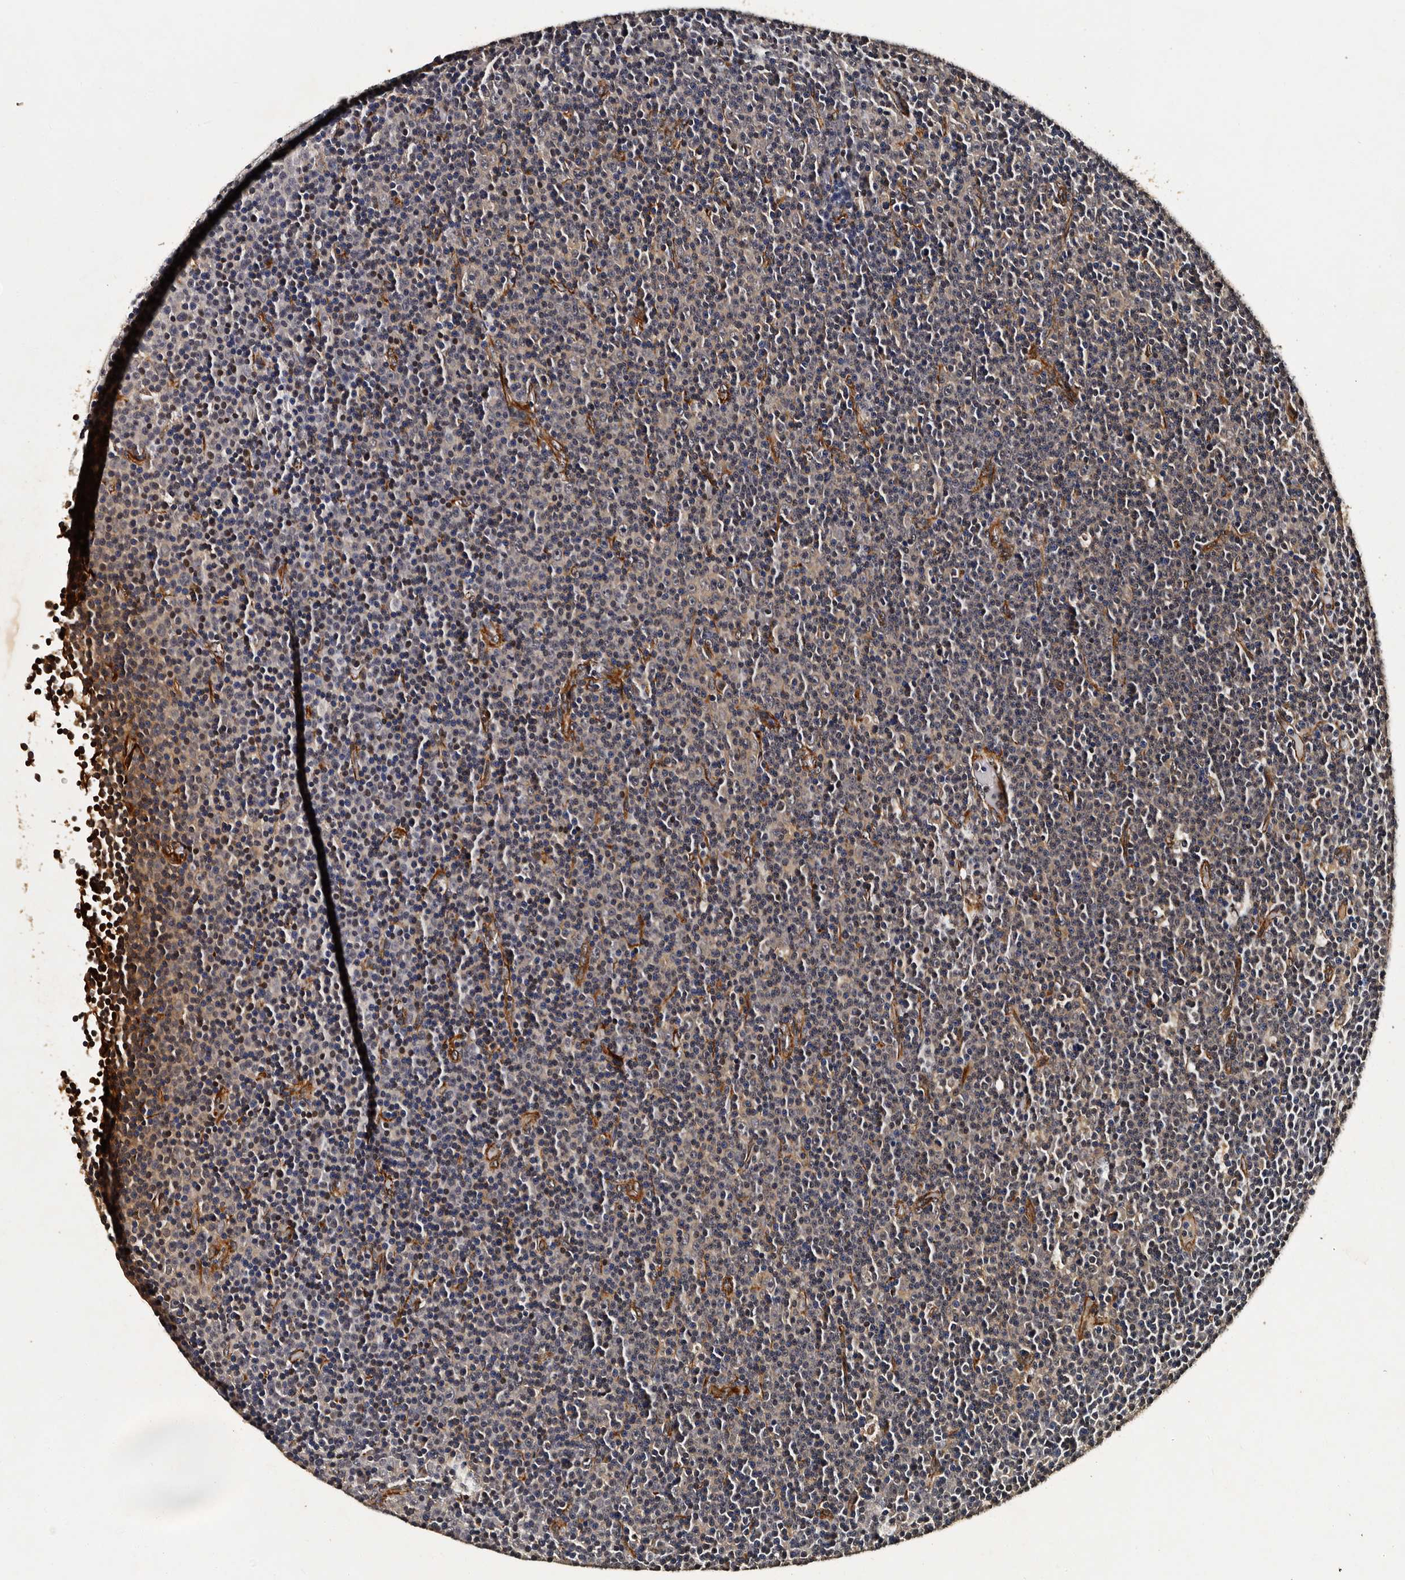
{"staining": {"intensity": "negative", "quantity": "none", "location": "none"}, "tissue": "lymphoma", "cell_type": "Tumor cells", "image_type": "cancer", "snomed": [{"axis": "morphology", "description": "Malignant lymphoma, non-Hodgkin's type, Low grade"}, {"axis": "topography", "description": "Lymph node"}], "caption": "This is a micrograph of immunohistochemistry staining of malignant lymphoma, non-Hodgkin's type (low-grade), which shows no expression in tumor cells.", "gene": "CPNE3", "patient": {"sex": "female", "age": 67}}